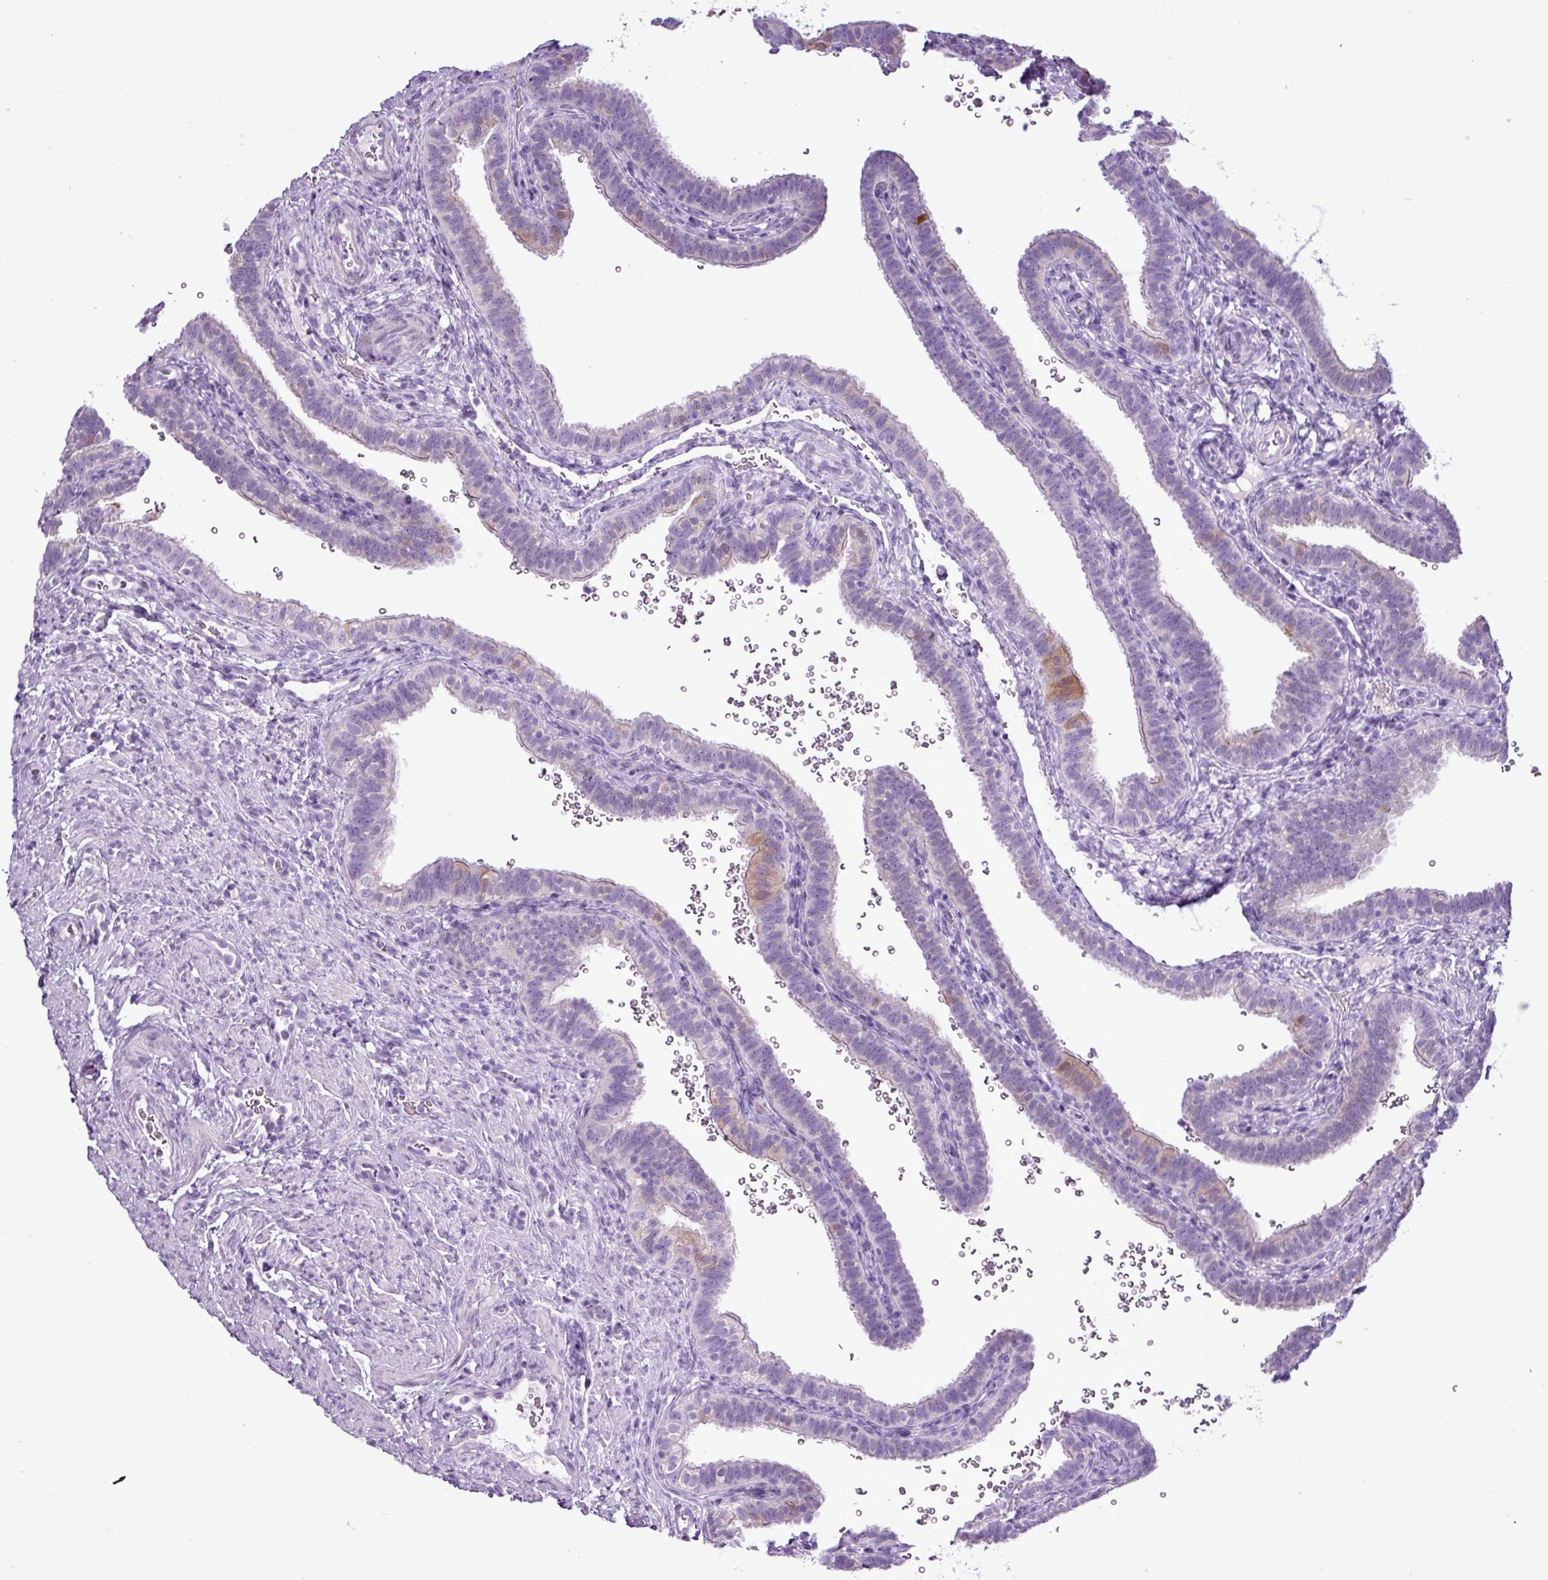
{"staining": {"intensity": "moderate", "quantity": "<25%", "location": "cytoplasmic/membranous"}, "tissue": "fallopian tube", "cell_type": "Glandular cells", "image_type": "normal", "snomed": [{"axis": "morphology", "description": "Normal tissue, NOS"}, {"axis": "topography", "description": "Fallopian tube"}], "caption": "IHC photomicrograph of normal fallopian tube stained for a protein (brown), which reveals low levels of moderate cytoplasmic/membranous positivity in approximately <25% of glandular cells.", "gene": "ALDH3A1", "patient": {"sex": "female", "age": 41}}